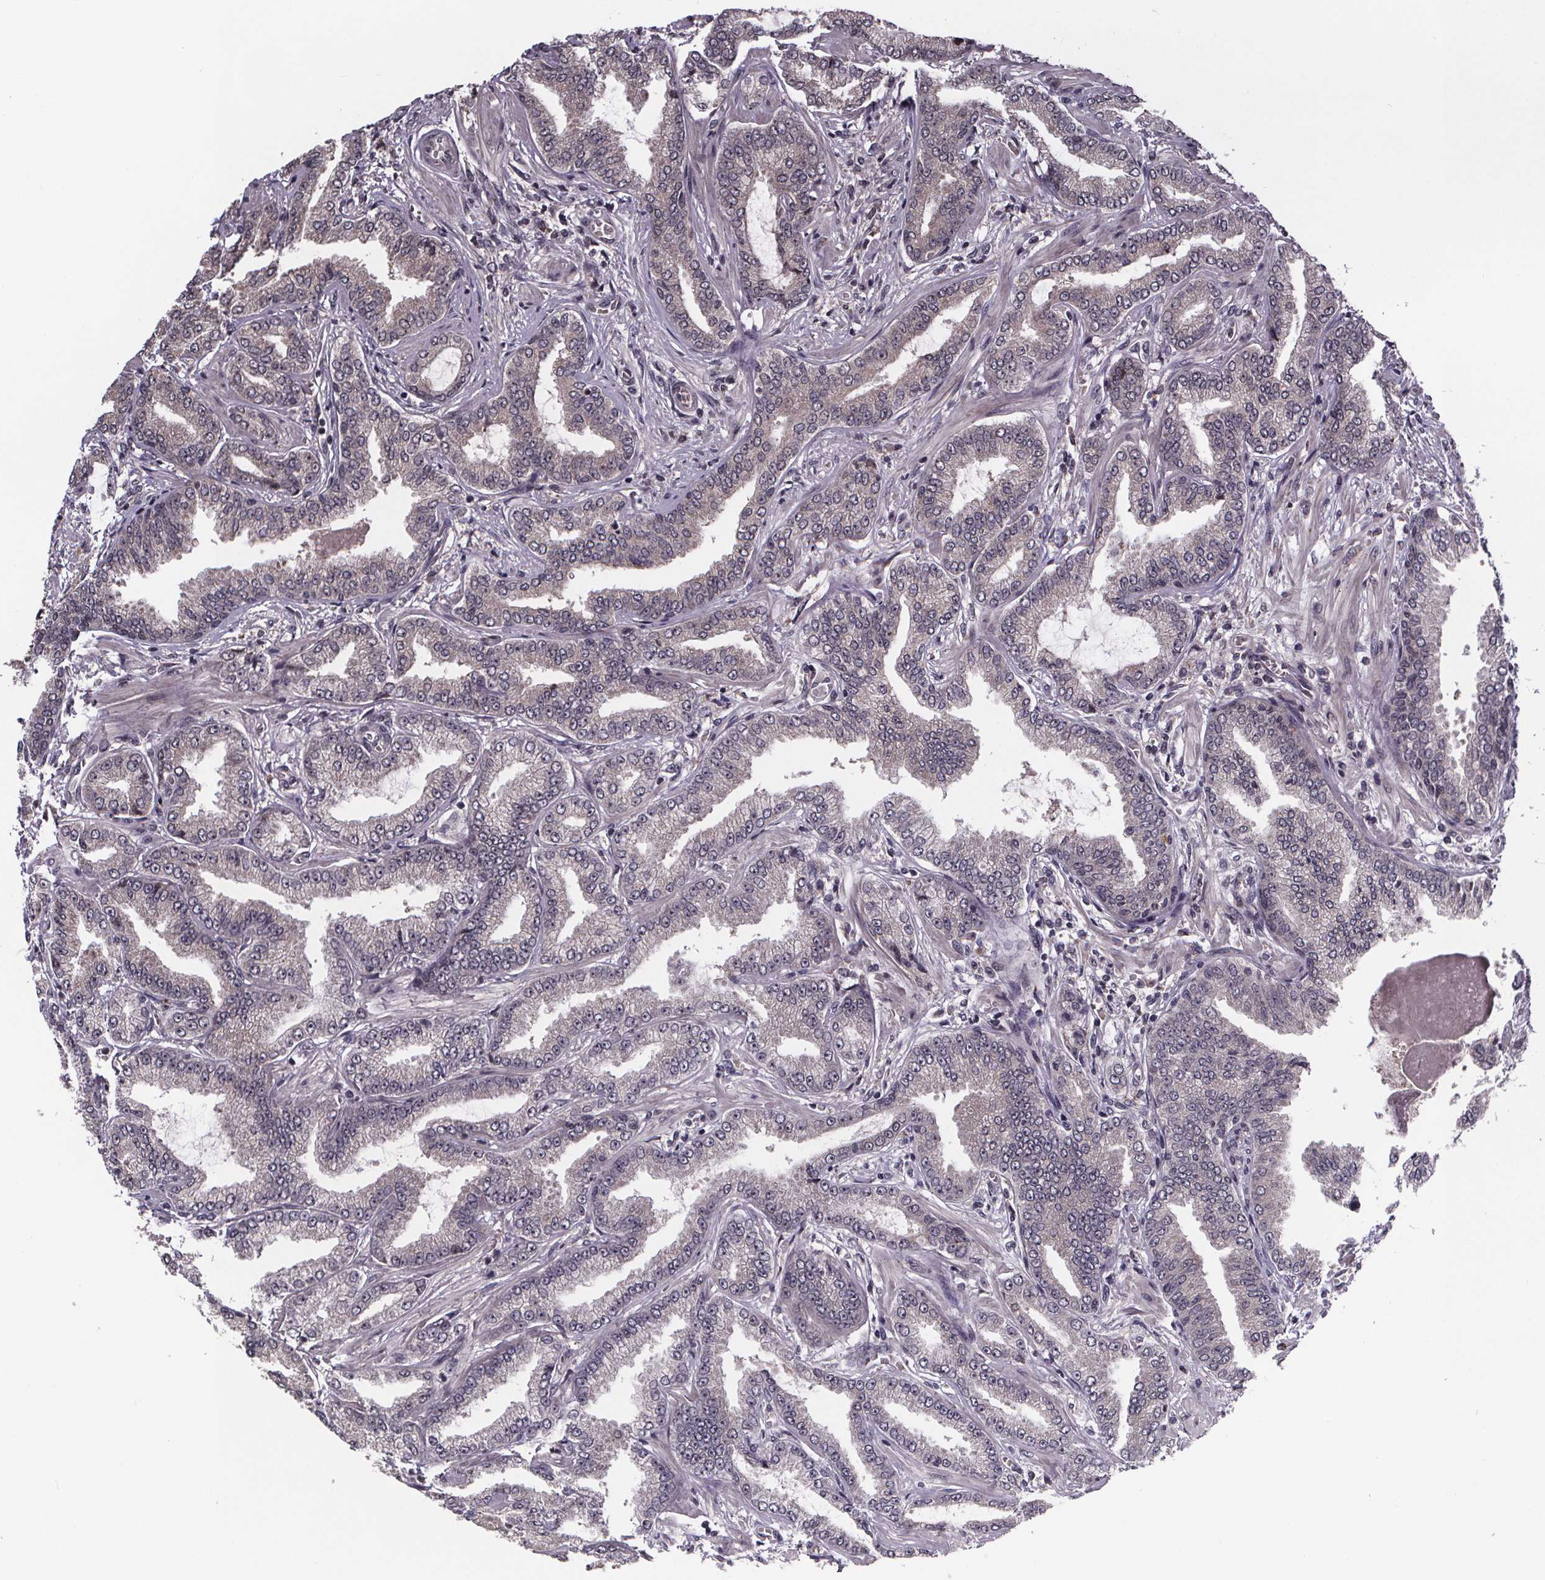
{"staining": {"intensity": "weak", "quantity": "<25%", "location": "cytoplasmic/membranous"}, "tissue": "prostate cancer", "cell_type": "Tumor cells", "image_type": "cancer", "snomed": [{"axis": "morphology", "description": "Adenocarcinoma, Low grade"}, {"axis": "topography", "description": "Prostate"}], "caption": "IHC image of prostate cancer (adenocarcinoma (low-grade)) stained for a protein (brown), which displays no staining in tumor cells.", "gene": "SAT1", "patient": {"sex": "male", "age": 55}}